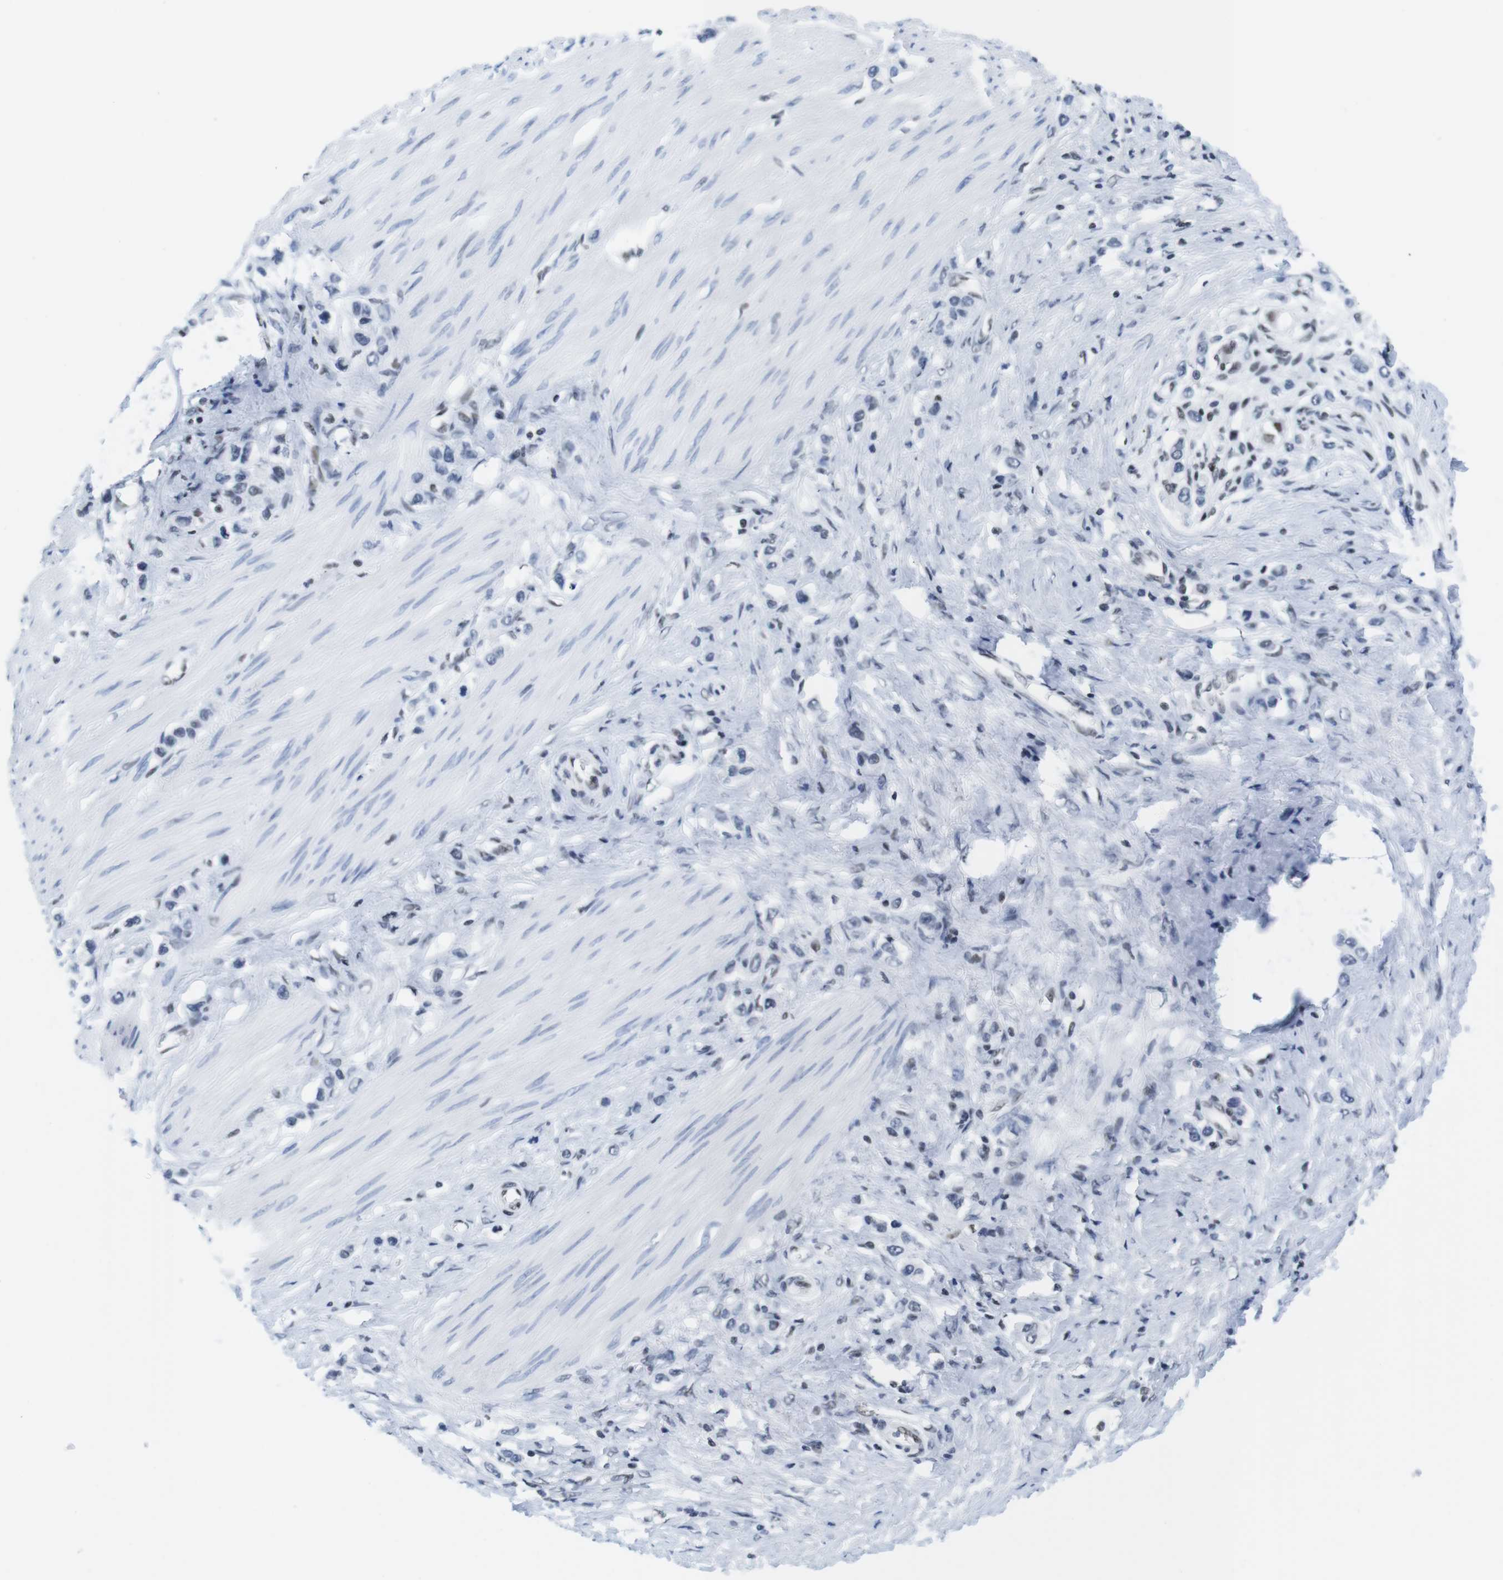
{"staining": {"intensity": "negative", "quantity": "none", "location": "none"}, "tissue": "stomach cancer", "cell_type": "Tumor cells", "image_type": "cancer", "snomed": [{"axis": "morphology", "description": "Adenocarcinoma, NOS"}, {"axis": "topography", "description": "Stomach"}], "caption": "There is no significant expression in tumor cells of stomach adenocarcinoma.", "gene": "IFI16", "patient": {"sex": "female", "age": 65}}